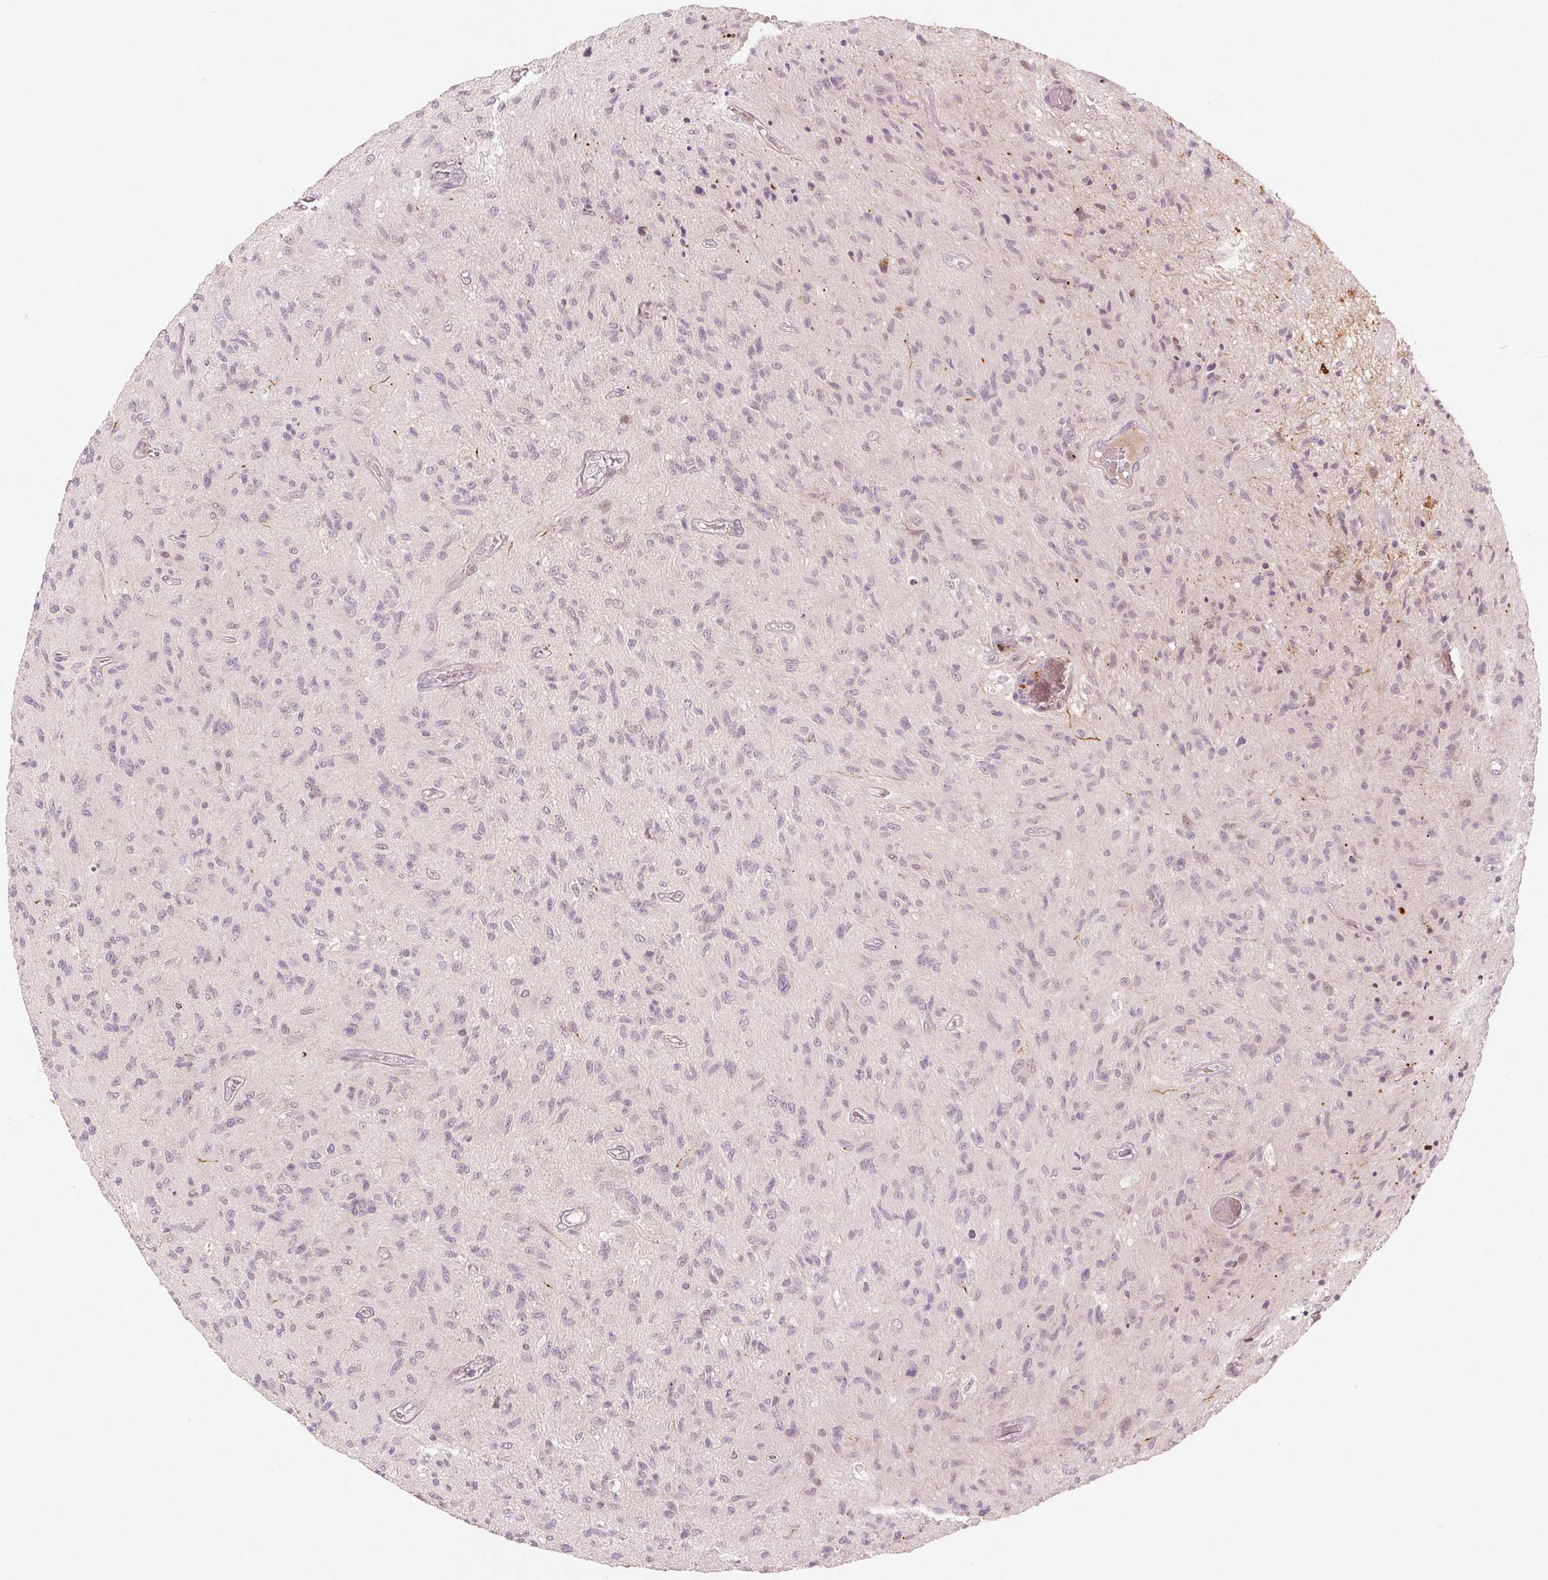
{"staining": {"intensity": "negative", "quantity": "none", "location": "none"}, "tissue": "glioma", "cell_type": "Tumor cells", "image_type": "cancer", "snomed": [{"axis": "morphology", "description": "Glioma, malignant, High grade"}, {"axis": "topography", "description": "Brain"}], "caption": "Glioma stained for a protein using IHC demonstrates no expression tumor cells.", "gene": "TMED6", "patient": {"sex": "male", "age": 54}}